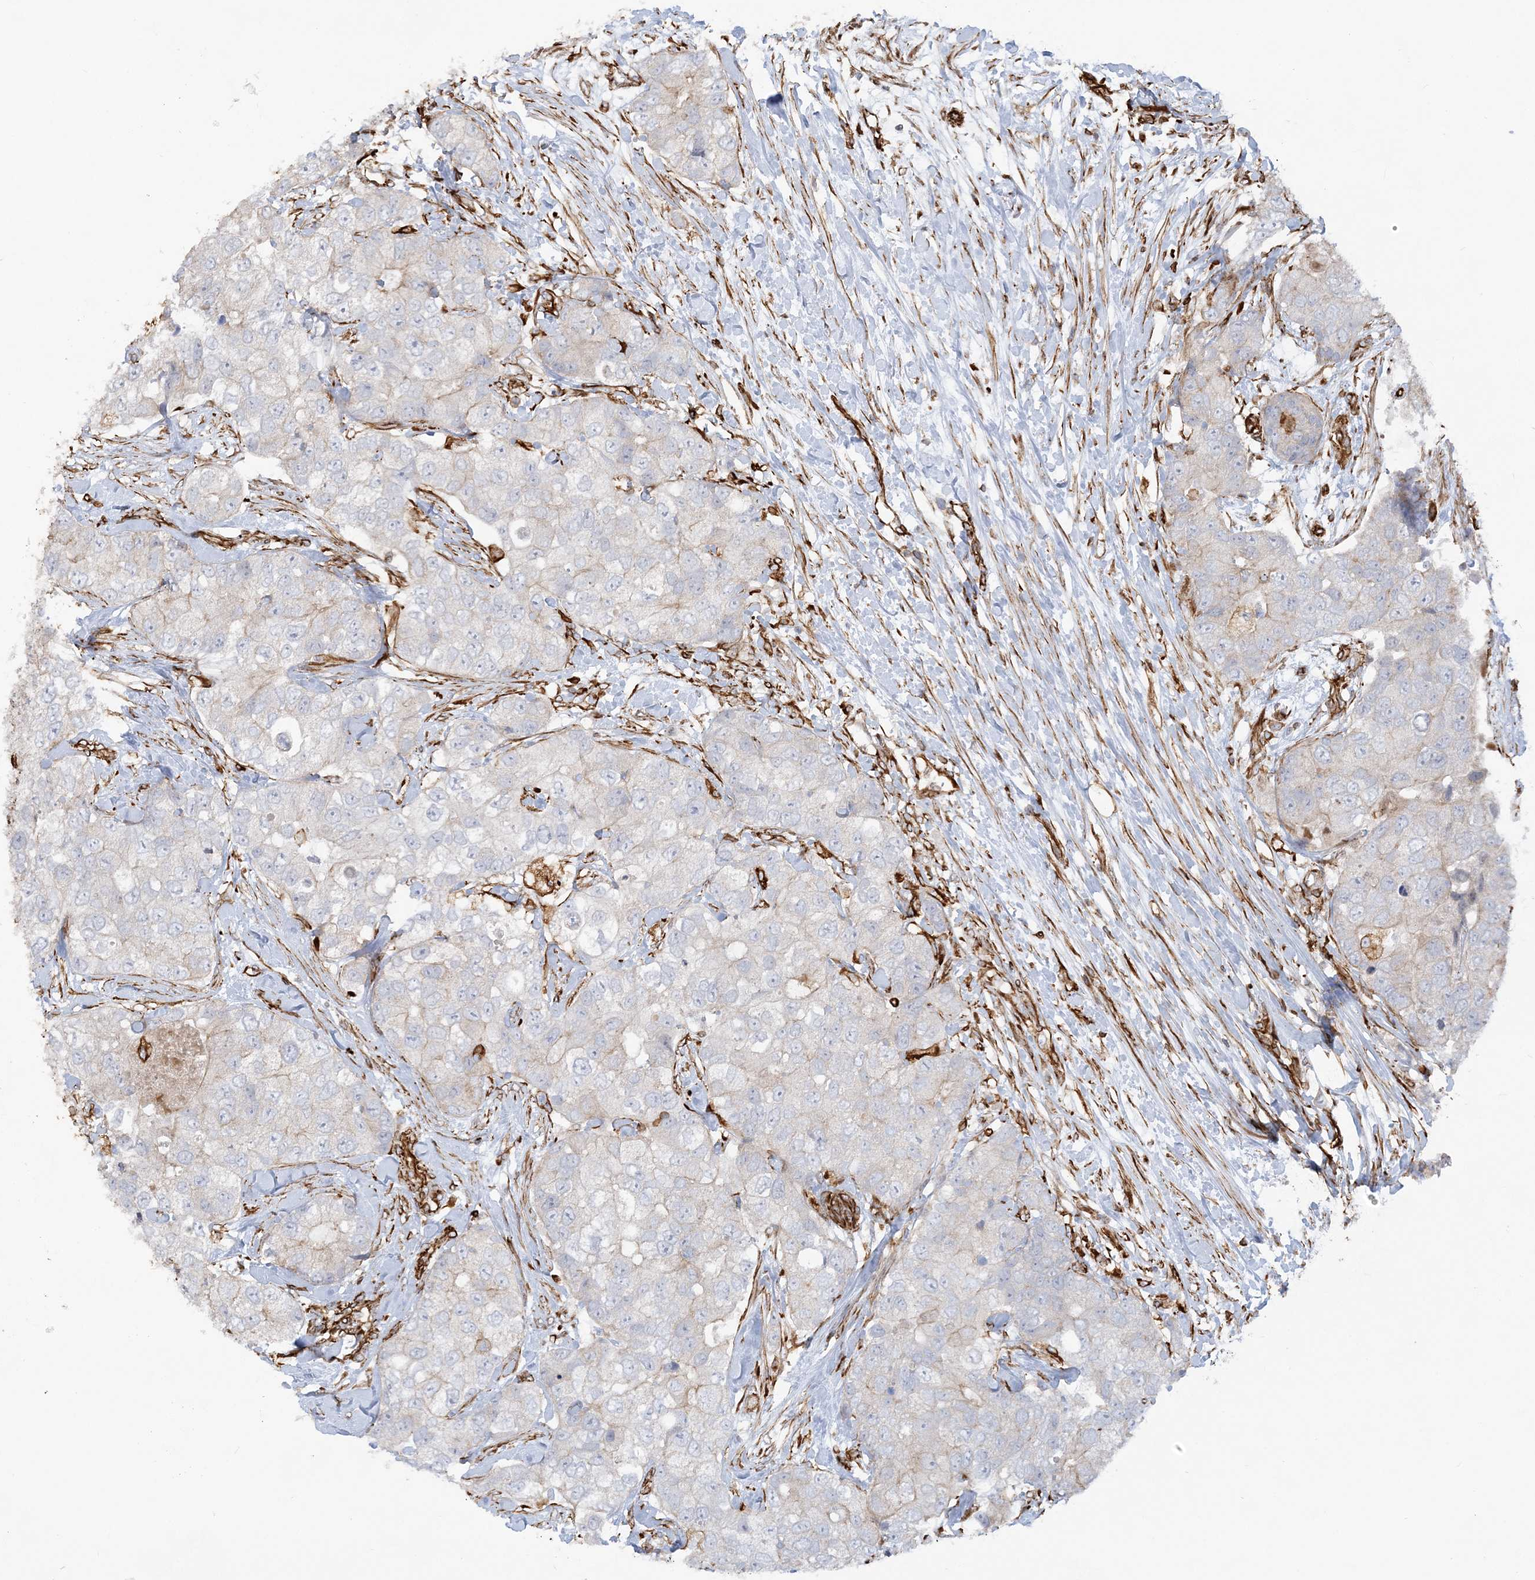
{"staining": {"intensity": "weak", "quantity": "<25%", "location": "cytoplasmic/membranous"}, "tissue": "breast cancer", "cell_type": "Tumor cells", "image_type": "cancer", "snomed": [{"axis": "morphology", "description": "Duct carcinoma"}, {"axis": "topography", "description": "Breast"}], "caption": "Immunohistochemistry (IHC) micrograph of neoplastic tissue: invasive ductal carcinoma (breast) stained with DAB shows no significant protein expression in tumor cells. Brightfield microscopy of IHC stained with DAB (3,3'-diaminobenzidine) (brown) and hematoxylin (blue), captured at high magnification.", "gene": "SCLT1", "patient": {"sex": "female", "age": 62}}